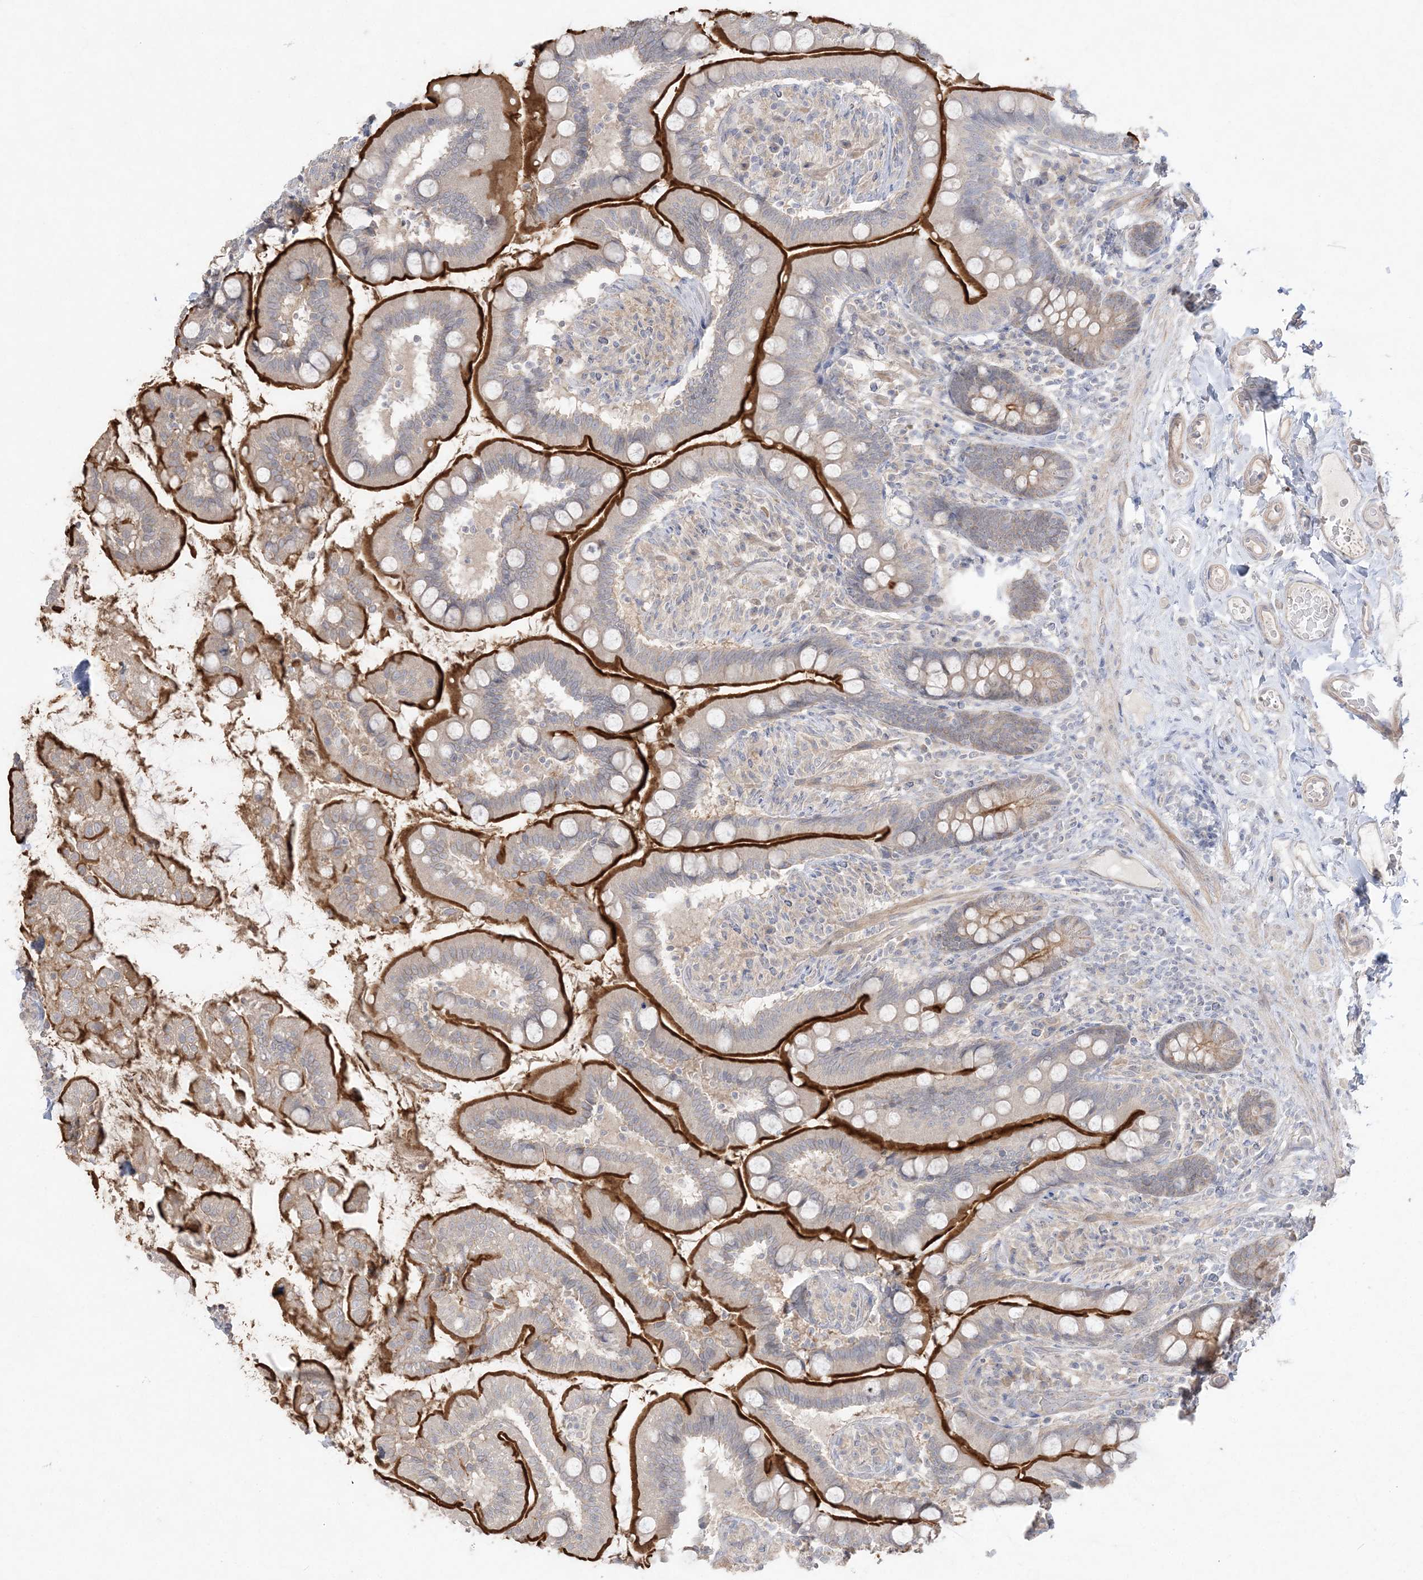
{"staining": {"intensity": "strong", "quantity": ">75%", "location": "cytoplasmic/membranous"}, "tissue": "small intestine", "cell_type": "Glandular cells", "image_type": "normal", "snomed": [{"axis": "morphology", "description": "Normal tissue, NOS"}, {"axis": "topography", "description": "Small intestine"}], "caption": "Approximately >75% of glandular cells in normal human small intestine display strong cytoplasmic/membranous protein positivity as visualized by brown immunohistochemical staining.", "gene": "SH3BP4", "patient": {"sex": "female", "age": 64}}